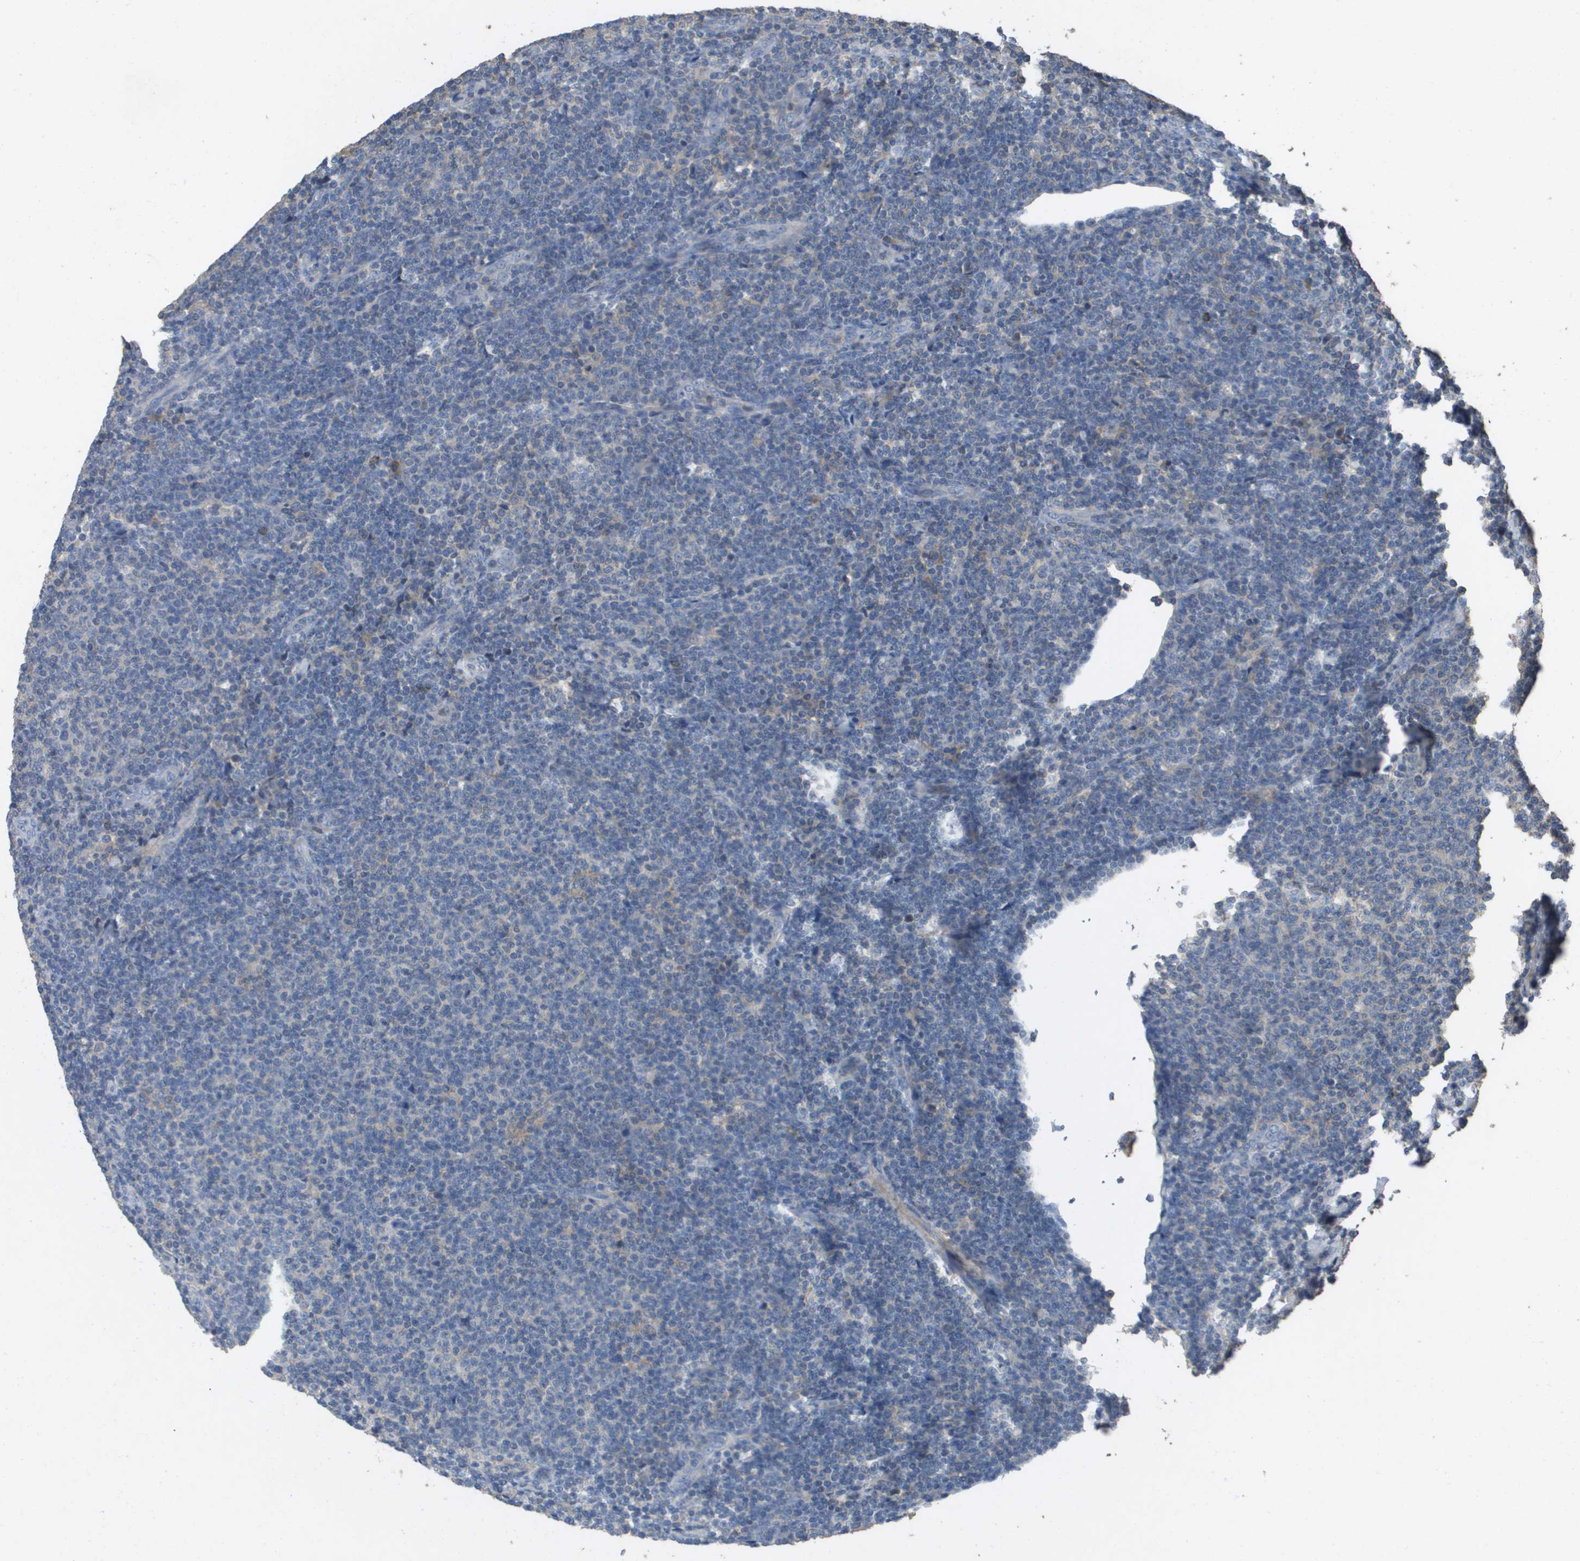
{"staining": {"intensity": "negative", "quantity": "none", "location": "none"}, "tissue": "lymphoma", "cell_type": "Tumor cells", "image_type": "cancer", "snomed": [{"axis": "morphology", "description": "Malignant lymphoma, non-Hodgkin's type, Low grade"}, {"axis": "topography", "description": "Lymph node"}], "caption": "Tumor cells are negative for brown protein staining in malignant lymphoma, non-Hodgkin's type (low-grade). (Immunohistochemistry, brightfield microscopy, high magnification).", "gene": "CLCA4", "patient": {"sex": "male", "age": 66}}